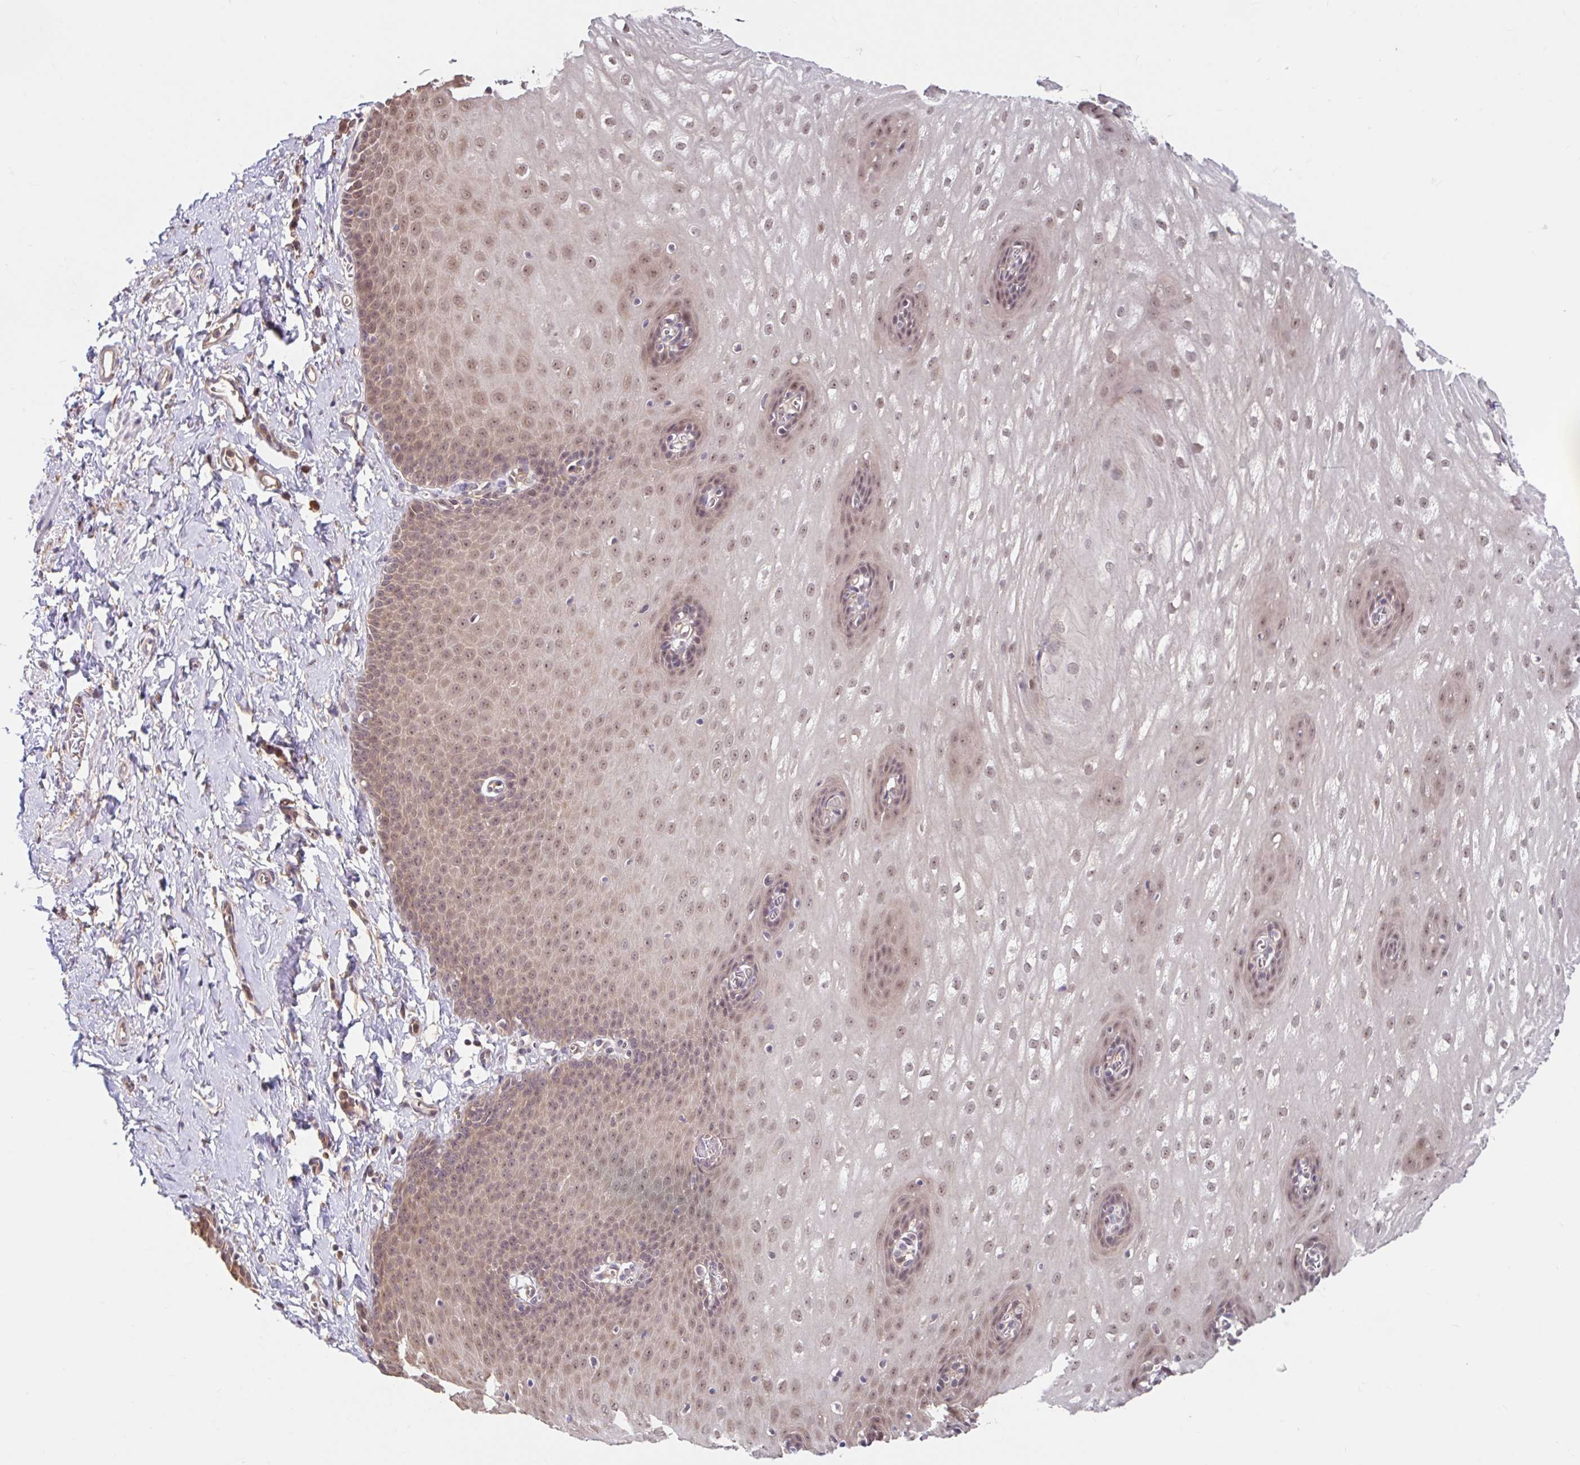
{"staining": {"intensity": "moderate", "quantity": "25%-75%", "location": "cytoplasmic/membranous,nuclear"}, "tissue": "esophagus", "cell_type": "Squamous epithelial cells", "image_type": "normal", "snomed": [{"axis": "morphology", "description": "Normal tissue, NOS"}, {"axis": "topography", "description": "Esophagus"}], "caption": "Immunohistochemistry staining of benign esophagus, which shows medium levels of moderate cytoplasmic/membranous,nuclear staining in about 25%-75% of squamous epithelial cells indicating moderate cytoplasmic/membranous,nuclear protein expression. The staining was performed using DAB (brown) for protein detection and nuclei were counterstained in hematoxylin (blue).", "gene": "STYXL1", "patient": {"sex": "male", "age": 70}}